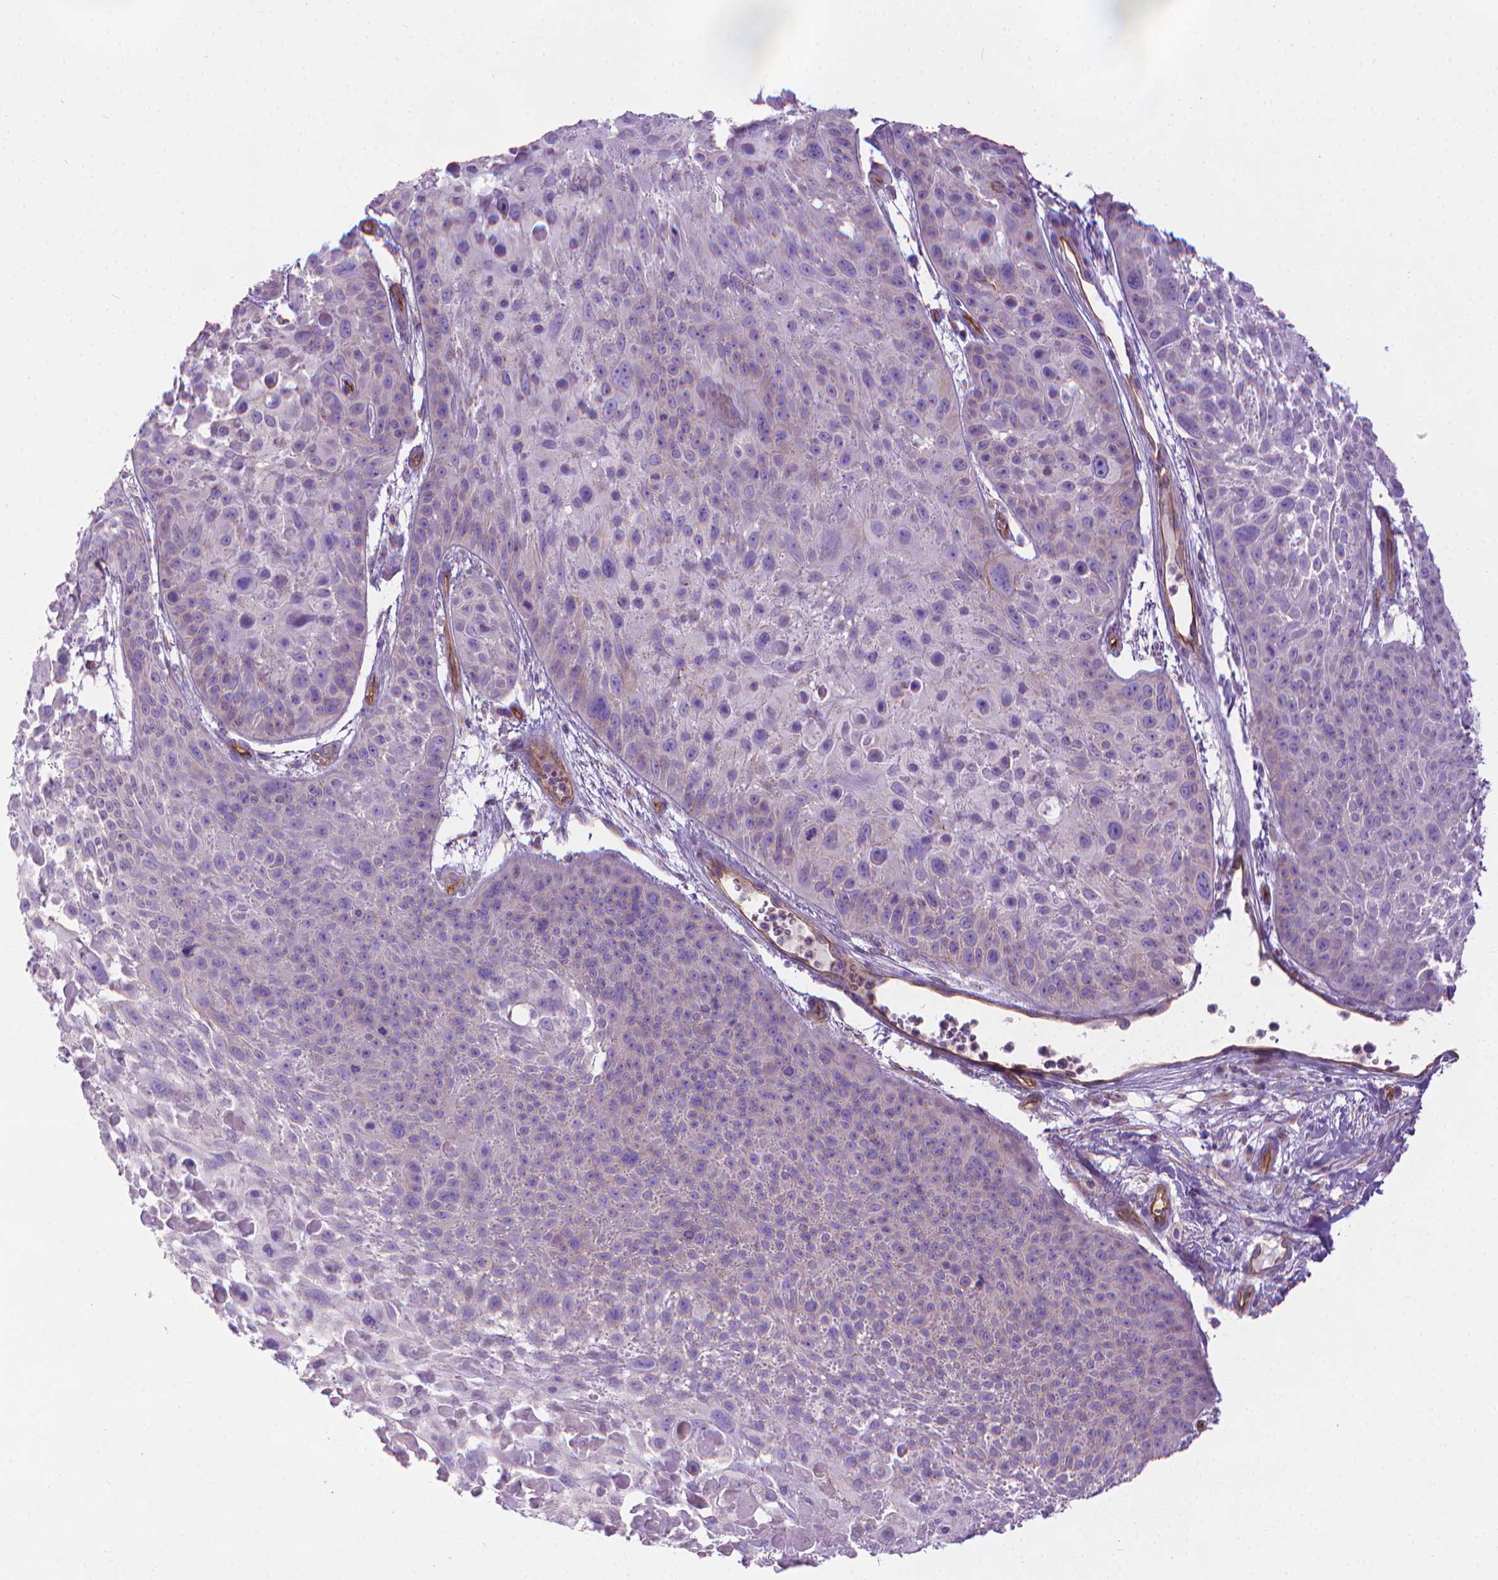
{"staining": {"intensity": "negative", "quantity": "none", "location": "none"}, "tissue": "skin cancer", "cell_type": "Tumor cells", "image_type": "cancer", "snomed": [{"axis": "morphology", "description": "Squamous cell carcinoma, NOS"}, {"axis": "topography", "description": "Skin"}, {"axis": "topography", "description": "Anal"}], "caption": "Tumor cells are negative for protein expression in human squamous cell carcinoma (skin).", "gene": "TENT5A", "patient": {"sex": "female", "age": 75}}